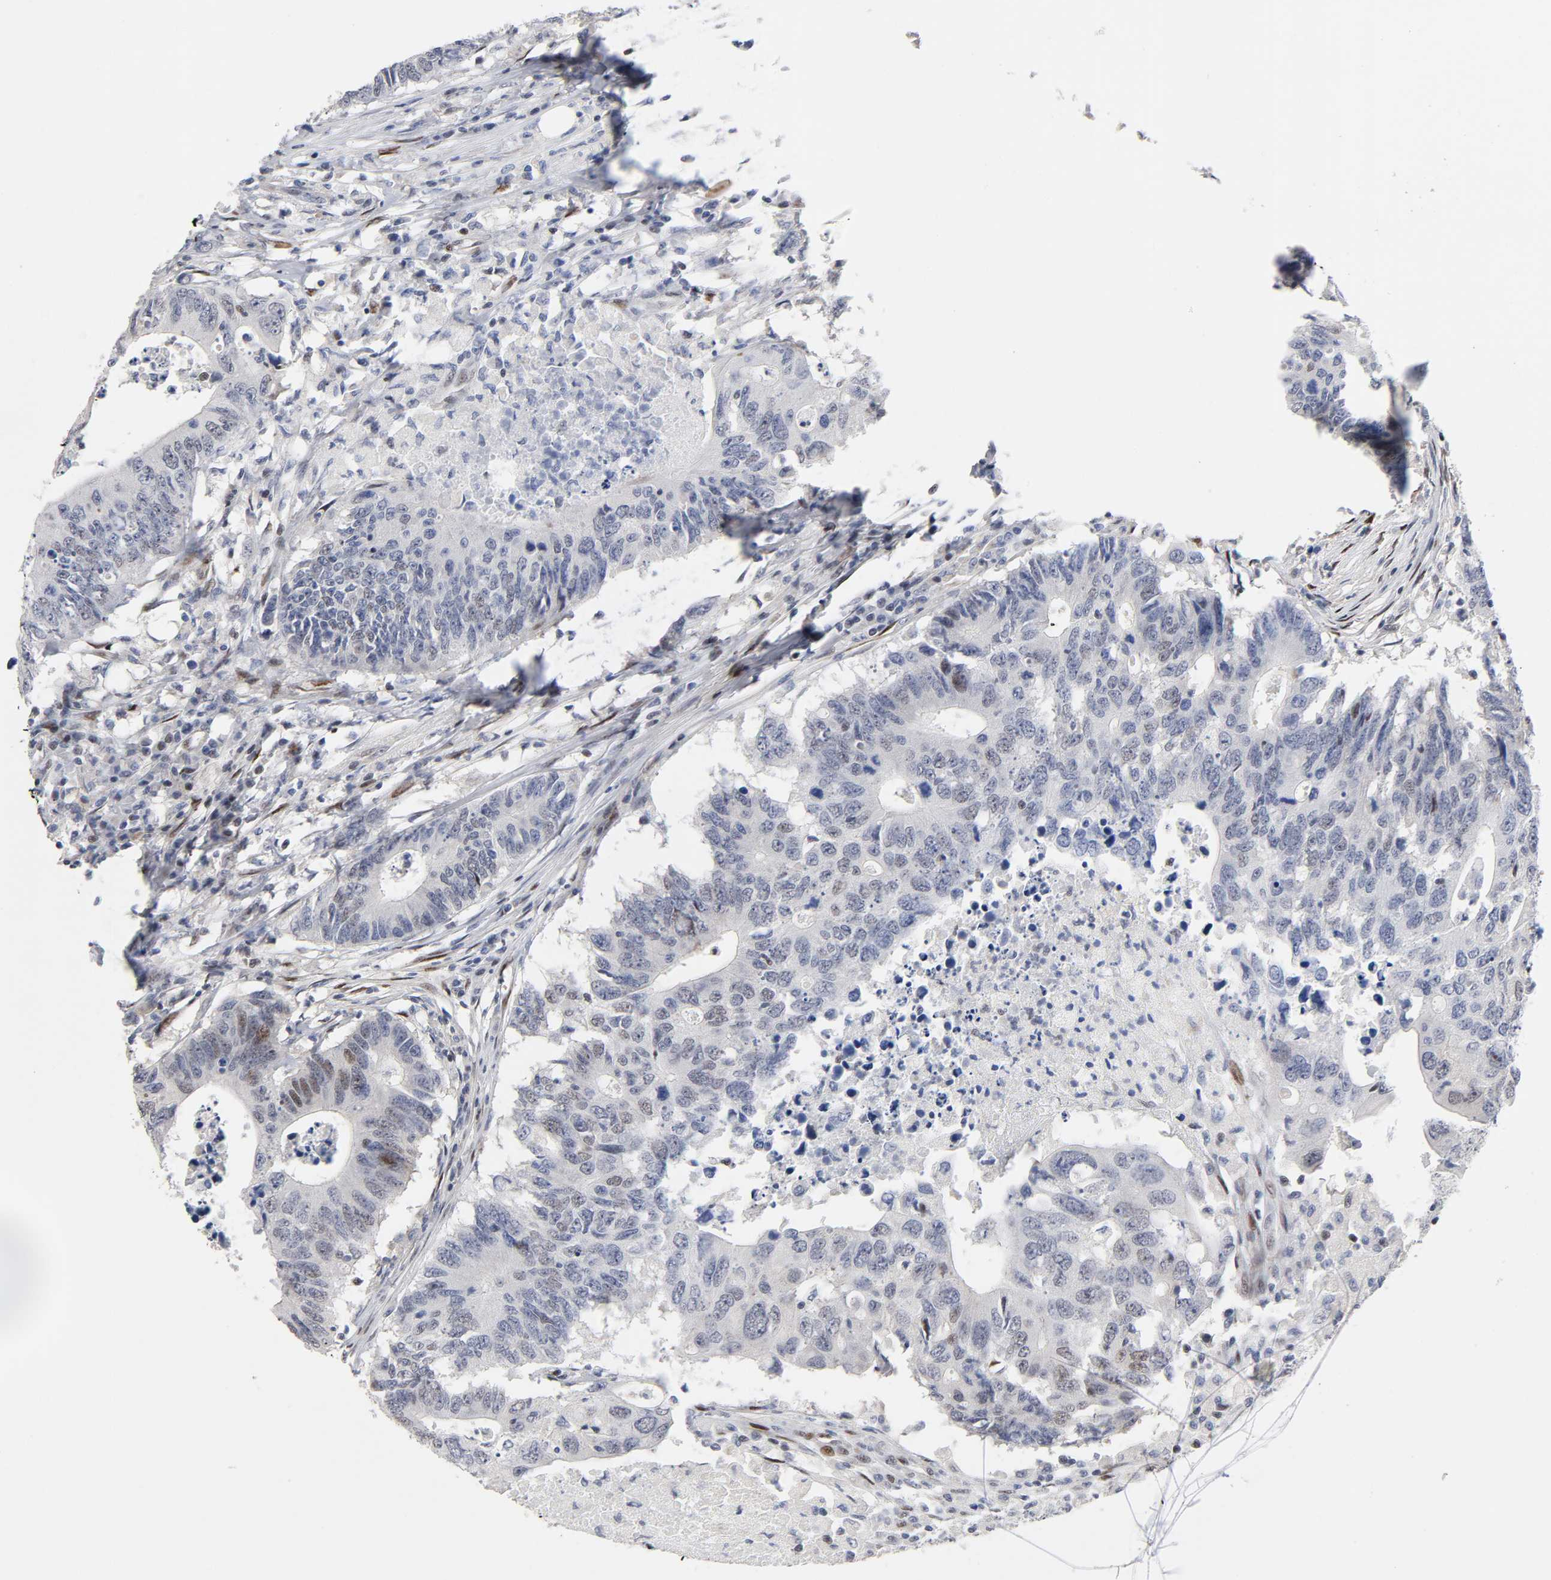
{"staining": {"intensity": "negative", "quantity": "none", "location": "none"}, "tissue": "colorectal cancer", "cell_type": "Tumor cells", "image_type": "cancer", "snomed": [{"axis": "morphology", "description": "Adenocarcinoma, NOS"}, {"axis": "topography", "description": "Colon"}], "caption": "This is a photomicrograph of IHC staining of colorectal cancer (adenocarcinoma), which shows no expression in tumor cells.", "gene": "STK38", "patient": {"sex": "male", "age": 71}}